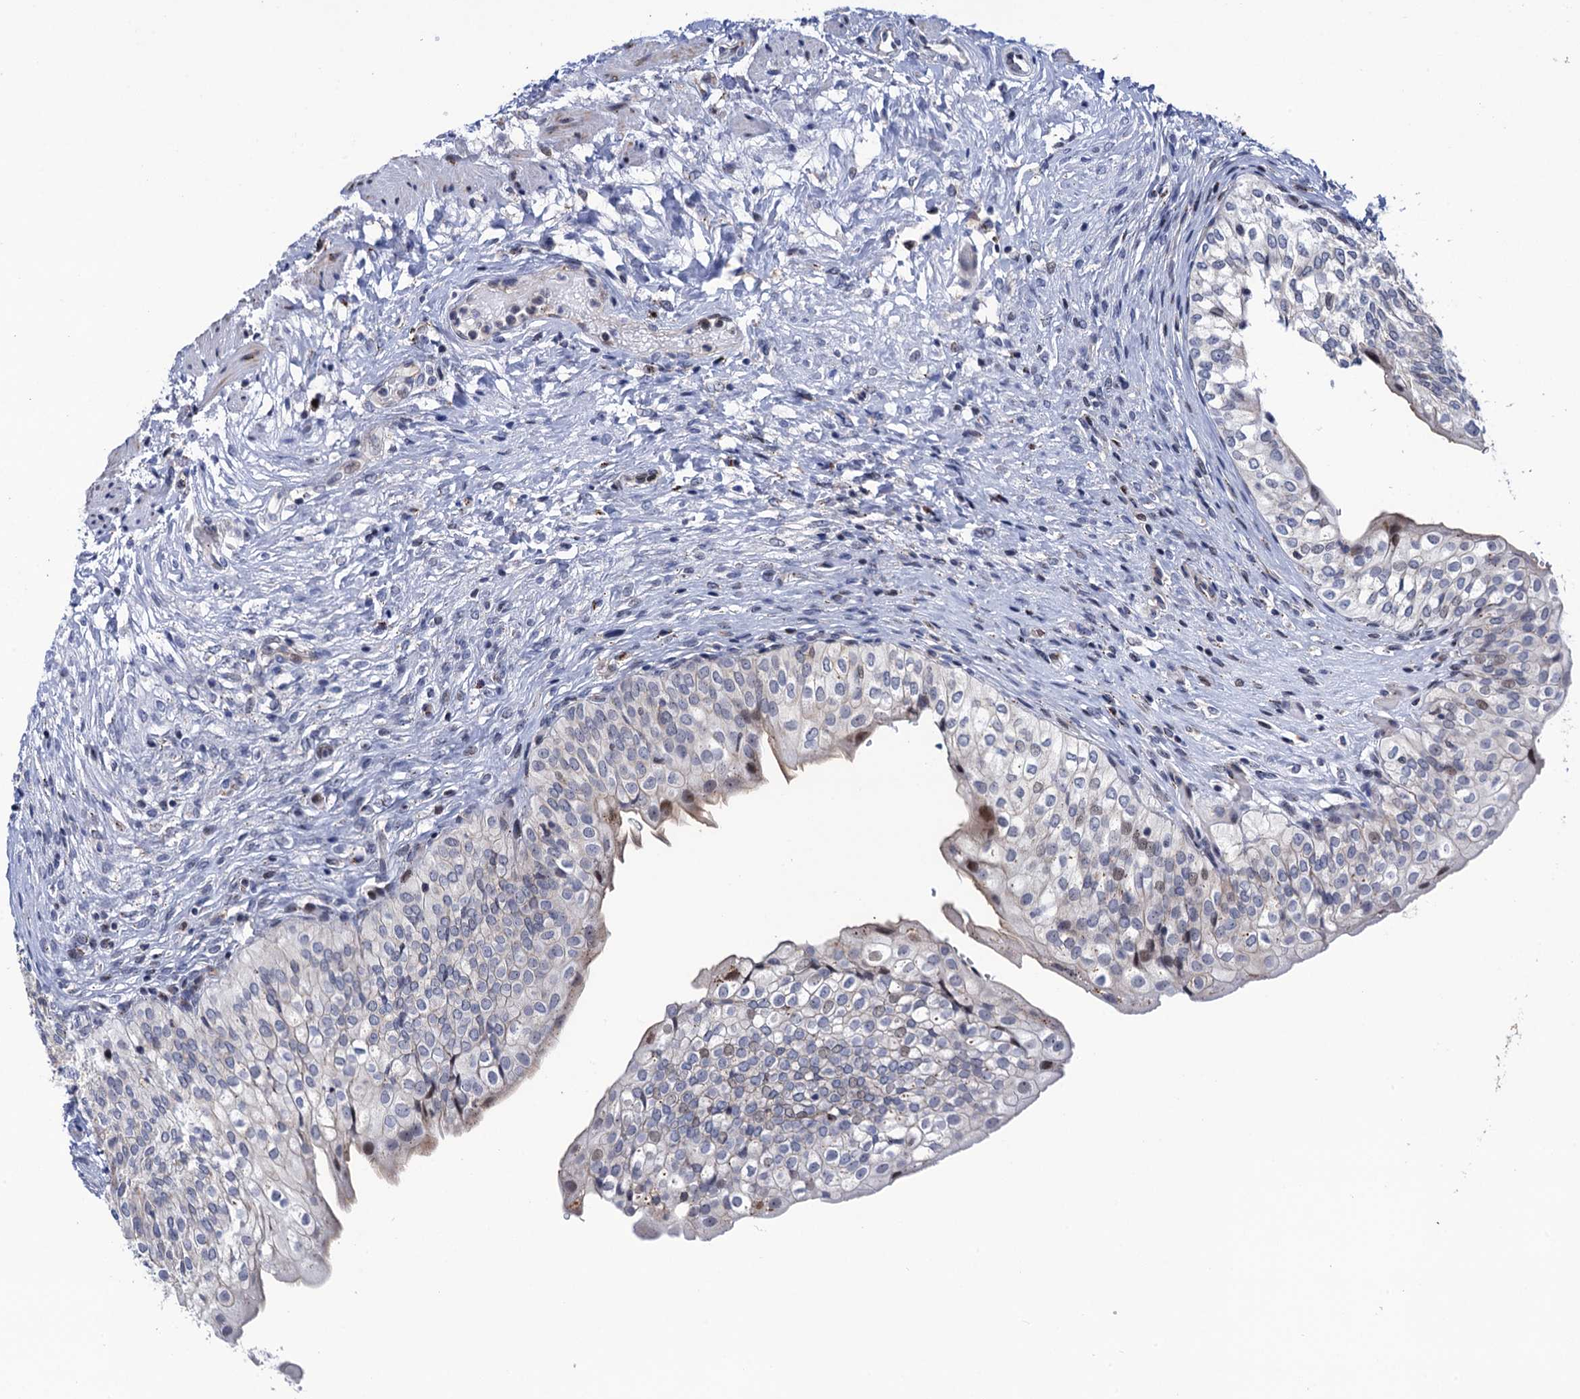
{"staining": {"intensity": "weak", "quantity": "<25%", "location": "cytoplasmic/membranous,nuclear"}, "tissue": "urinary bladder", "cell_type": "Urothelial cells", "image_type": "normal", "snomed": [{"axis": "morphology", "description": "Normal tissue, NOS"}, {"axis": "topography", "description": "Urinary bladder"}], "caption": "This micrograph is of unremarkable urinary bladder stained with immunohistochemistry (IHC) to label a protein in brown with the nuclei are counter-stained blue. There is no staining in urothelial cells.", "gene": "THAP2", "patient": {"sex": "male", "age": 55}}